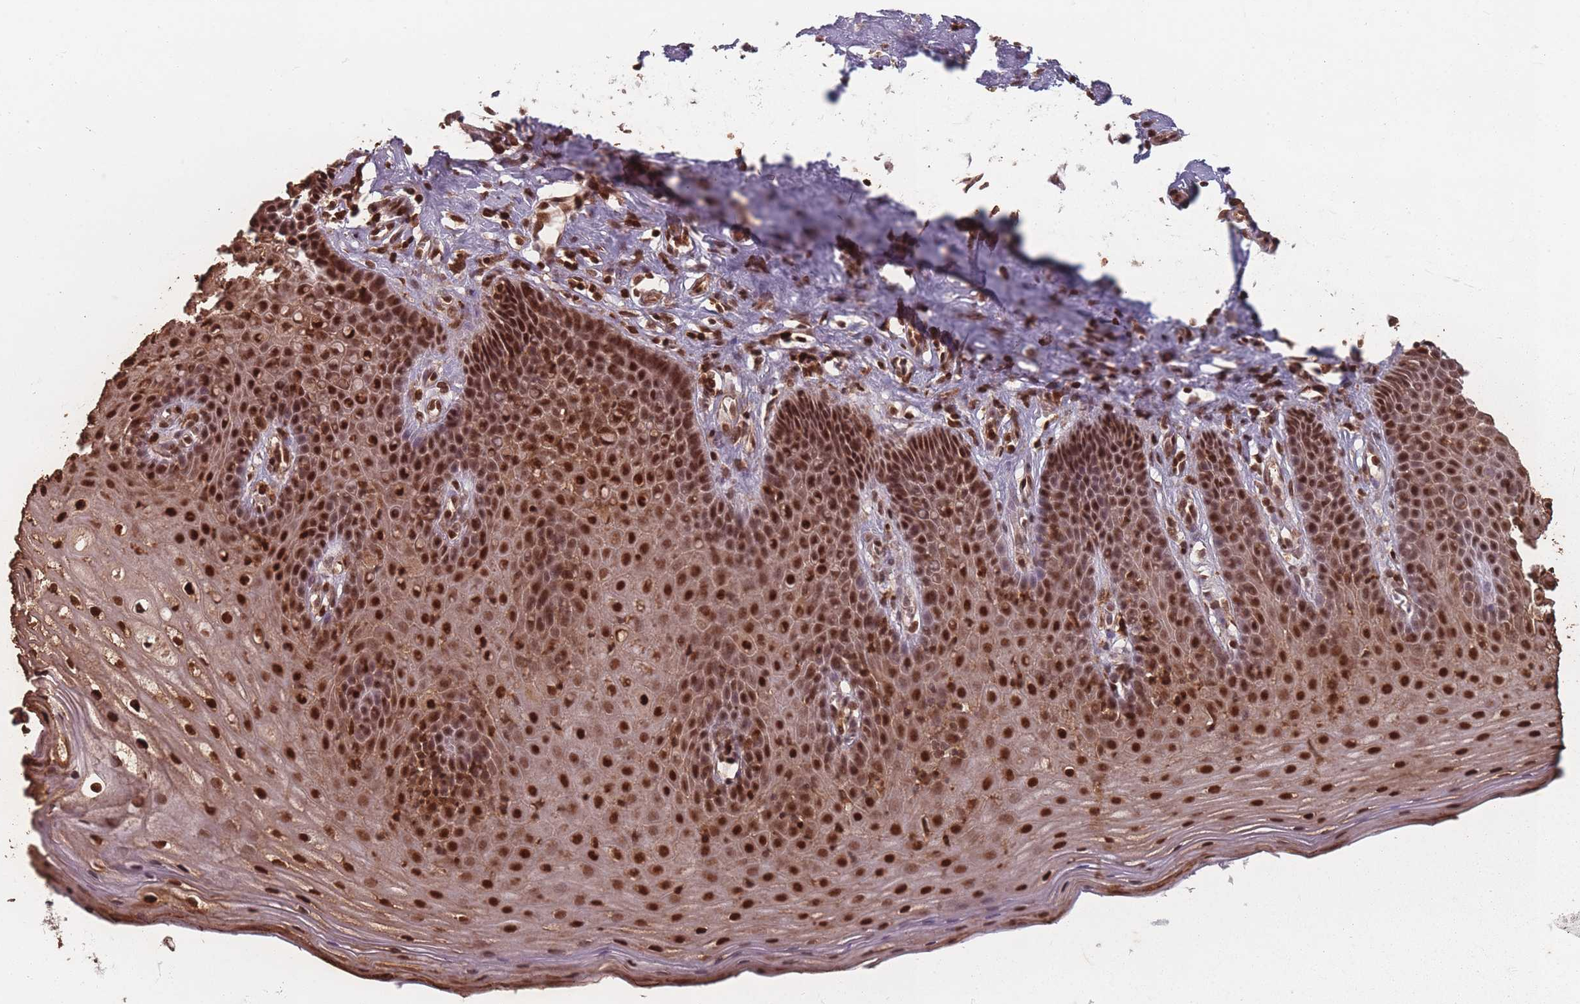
{"staining": {"intensity": "strong", "quantity": ">75%", "location": "cytoplasmic/membranous,nuclear"}, "tissue": "cervix", "cell_type": "Glandular cells", "image_type": "normal", "snomed": [{"axis": "morphology", "description": "Normal tissue, NOS"}, {"axis": "topography", "description": "Cervix"}], "caption": "The micrograph exhibits a brown stain indicating the presence of a protein in the cytoplasmic/membranous,nuclear of glandular cells in cervix. (brown staining indicates protein expression, while blue staining denotes nuclei).", "gene": "WDR55", "patient": {"sex": "female", "age": 36}}